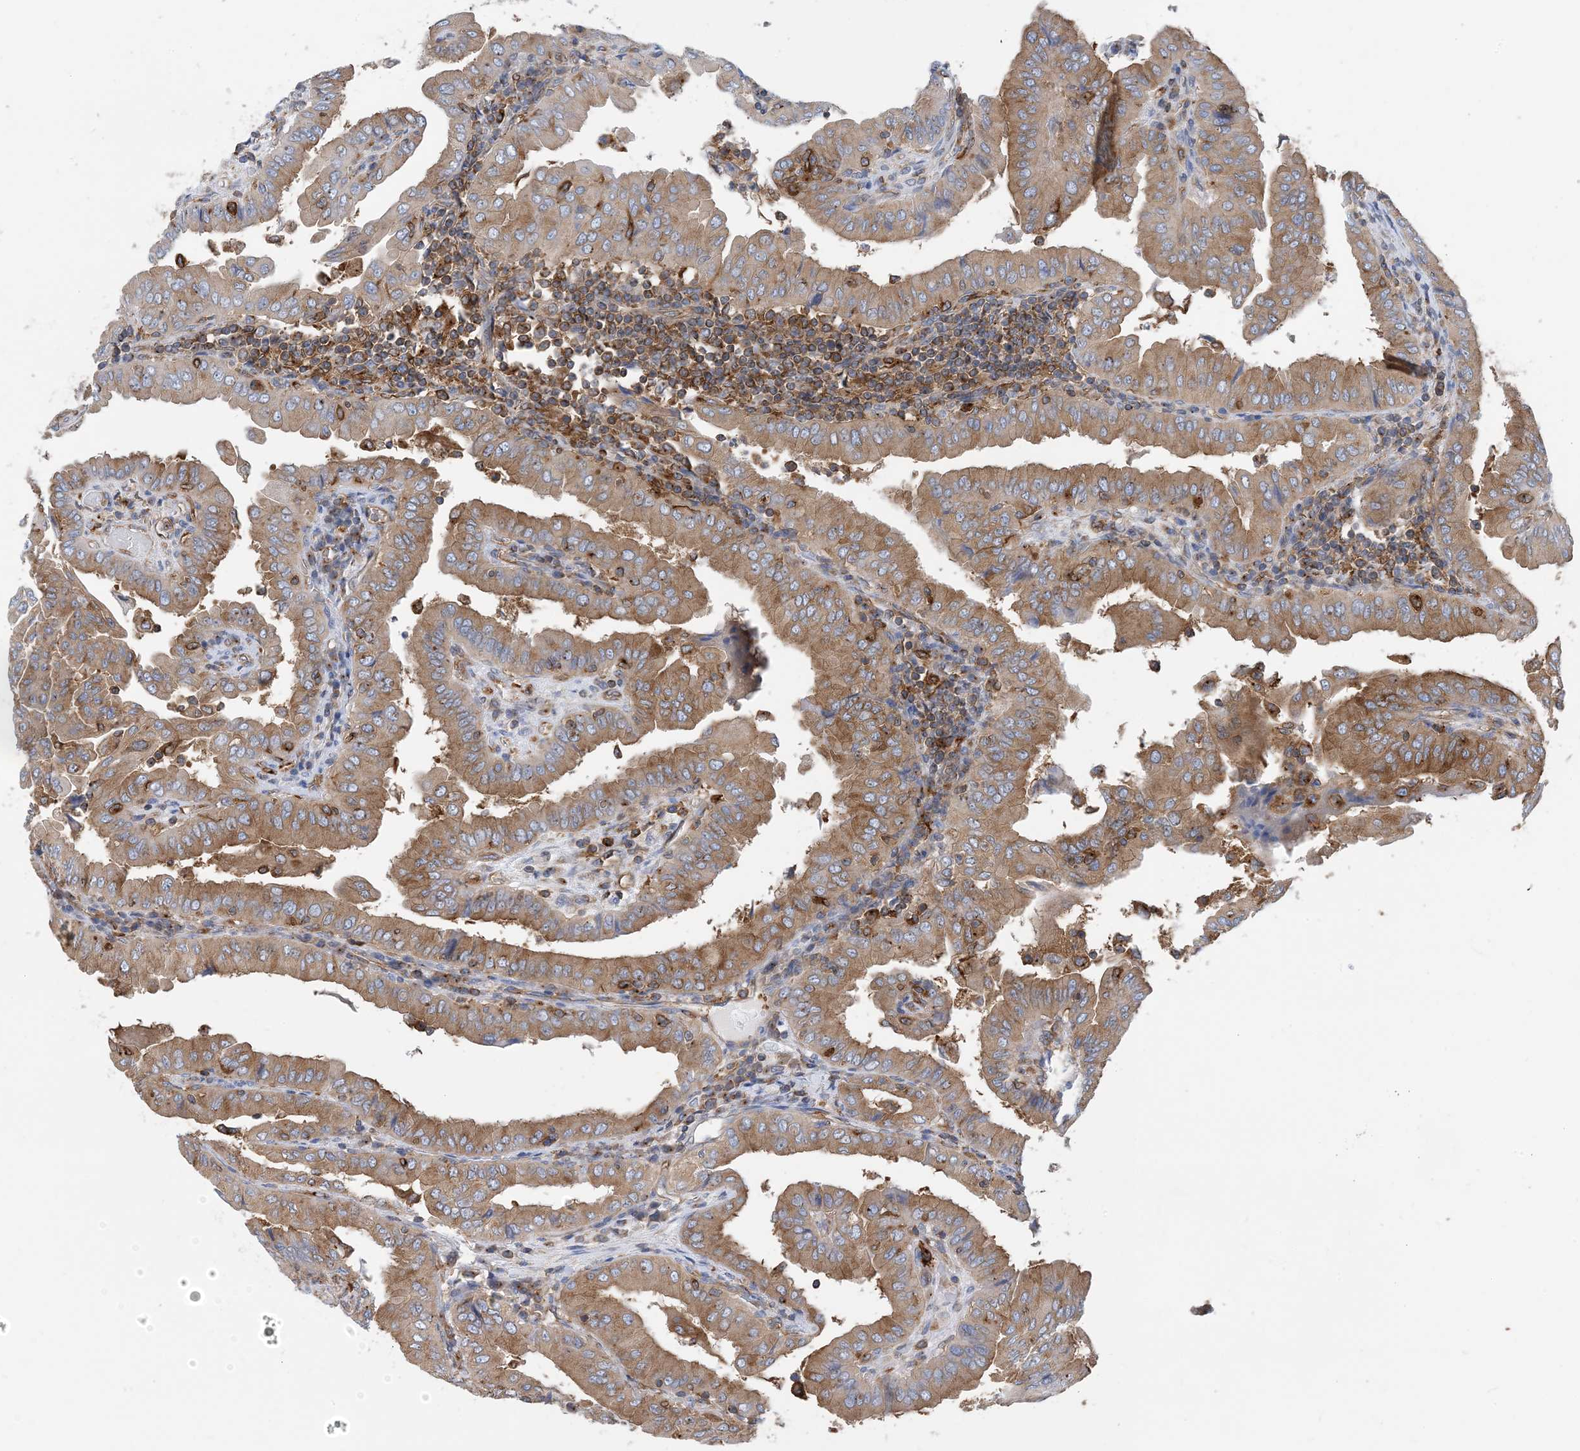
{"staining": {"intensity": "moderate", "quantity": ">75%", "location": "cytoplasmic/membranous"}, "tissue": "thyroid cancer", "cell_type": "Tumor cells", "image_type": "cancer", "snomed": [{"axis": "morphology", "description": "Papillary adenocarcinoma, NOS"}, {"axis": "topography", "description": "Thyroid gland"}], "caption": "Approximately >75% of tumor cells in human papillary adenocarcinoma (thyroid) demonstrate moderate cytoplasmic/membranous protein staining as visualized by brown immunohistochemical staining.", "gene": "DYNC1LI1", "patient": {"sex": "male", "age": 33}}